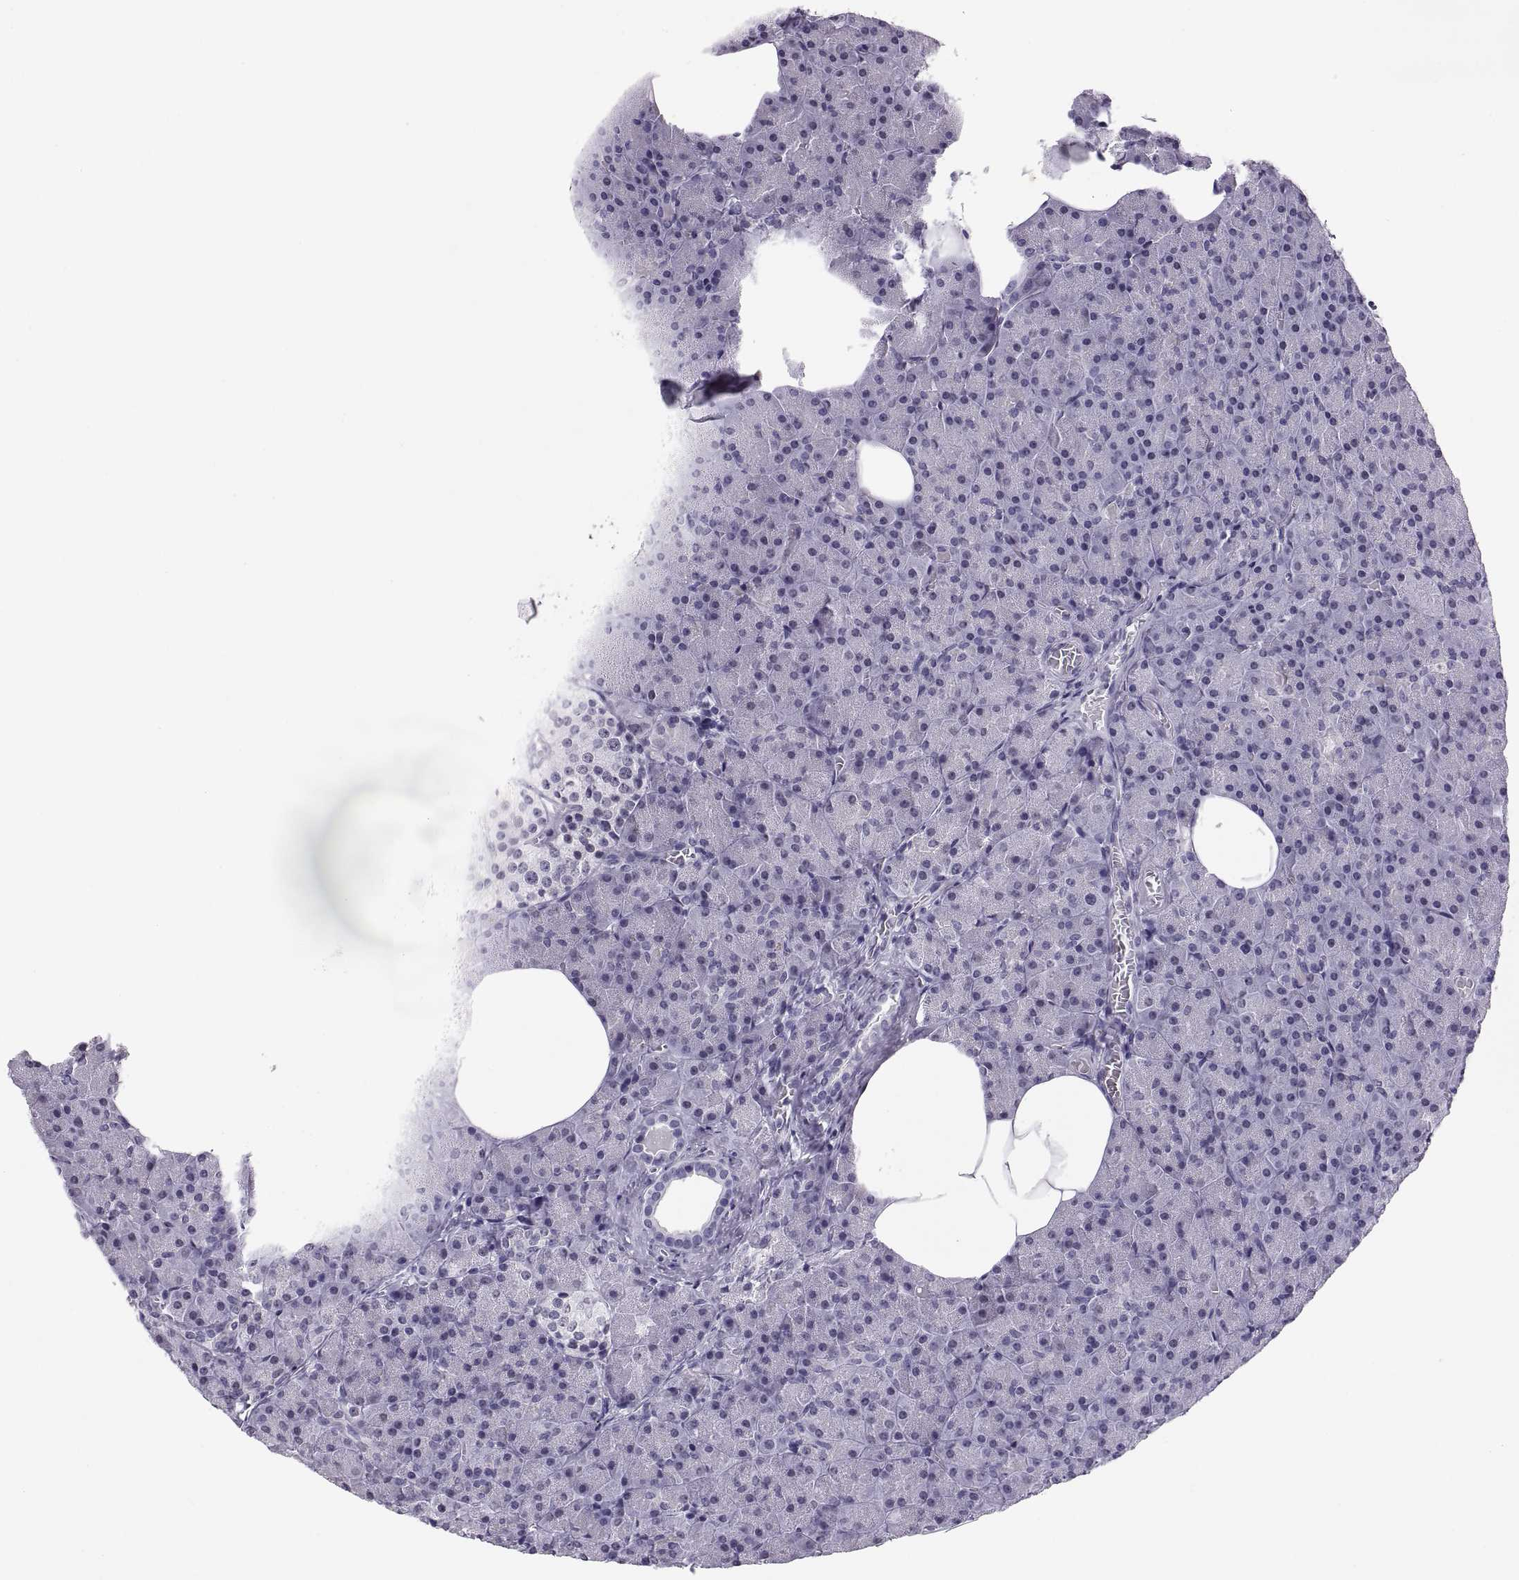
{"staining": {"intensity": "negative", "quantity": "none", "location": "none"}, "tissue": "pancreas", "cell_type": "Exocrine glandular cells", "image_type": "normal", "snomed": [{"axis": "morphology", "description": "Normal tissue, NOS"}, {"axis": "topography", "description": "Pancreas"}], "caption": "This is an immunohistochemistry (IHC) photomicrograph of normal human pancreas. There is no positivity in exocrine glandular cells.", "gene": "CARTPT", "patient": {"sex": "female", "age": 45}}